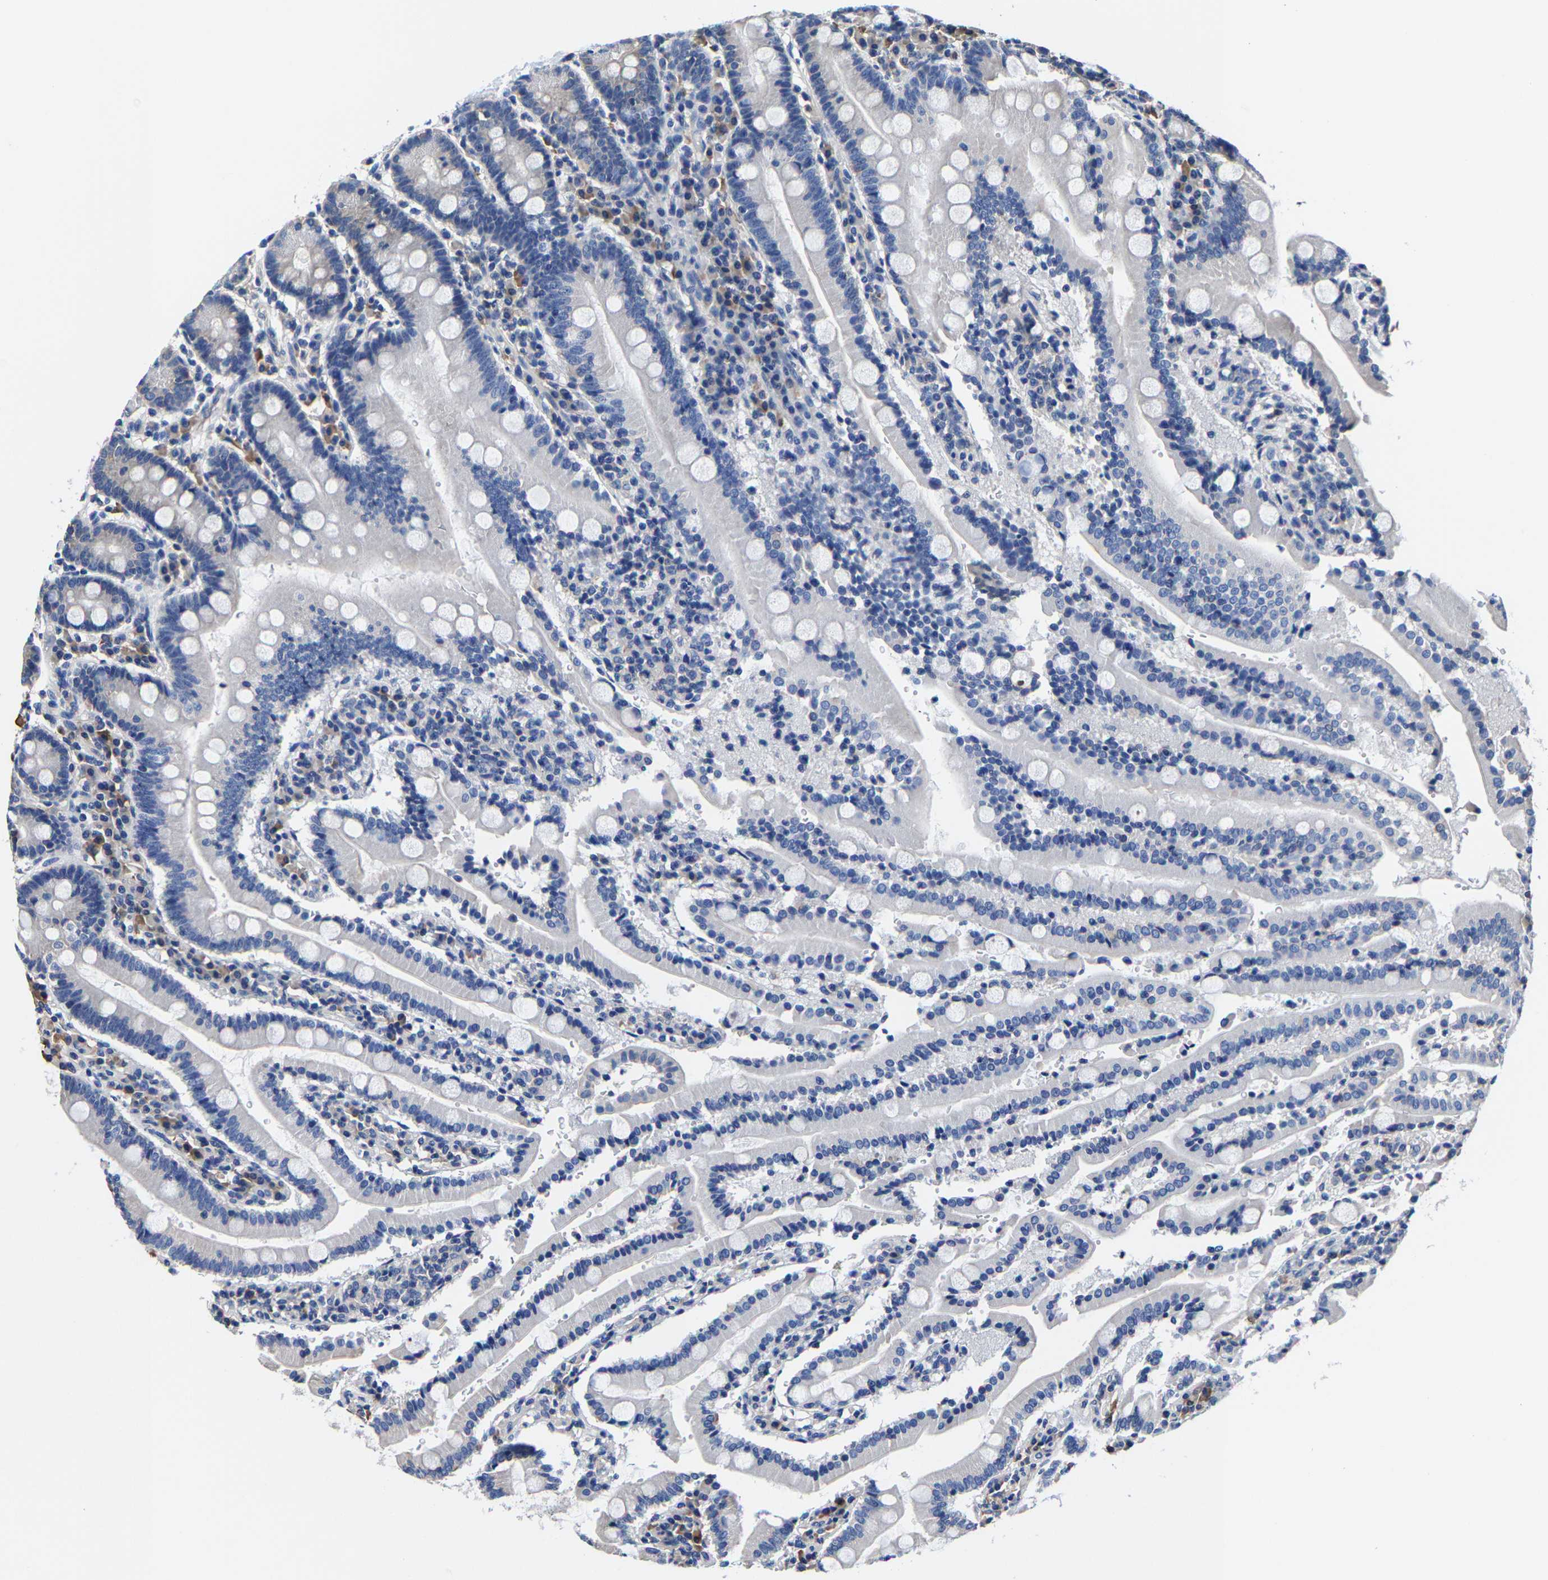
{"staining": {"intensity": "negative", "quantity": "none", "location": "none"}, "tissue": "duodenum", "cell_type": "Glandular cells", "image_type": "normal", "snomed": [{"axis": "morphology", "description": "Normal tissue, NOS"}, {"axis": "topography", "description": "Small intestine, NOS"}], "caption": "Glandular cells show no significant staining in normal duodenum. (DAB IHC, high magnification).", "gene": "SRPK2", "patient": {"sex": "female", "age": 71}}